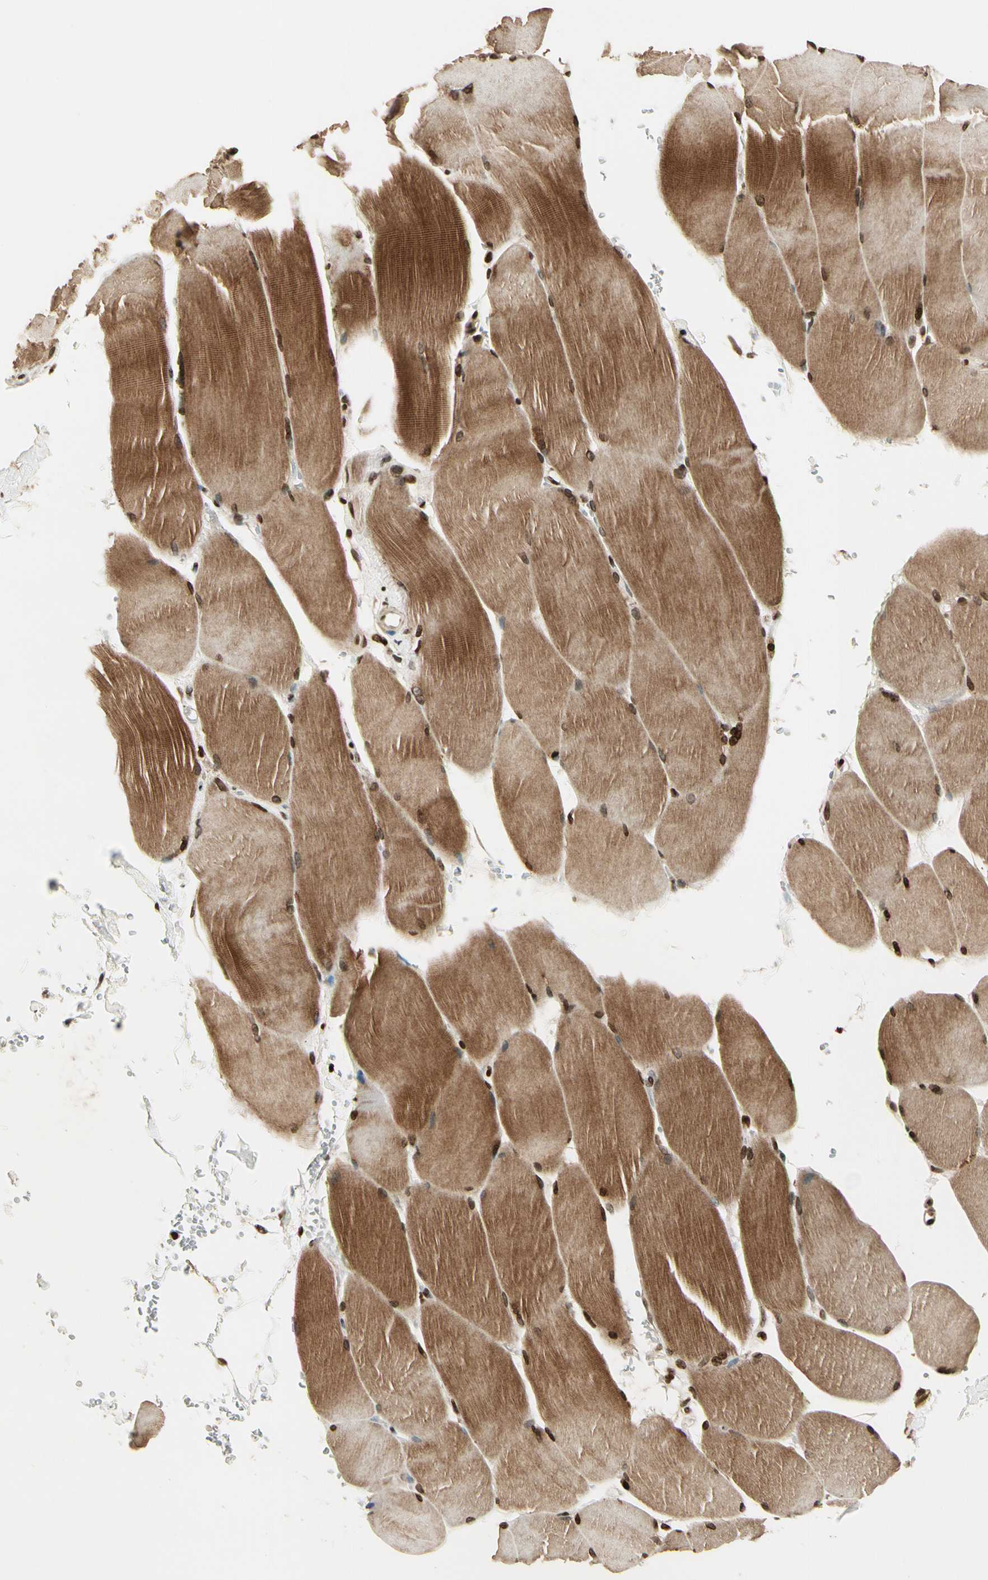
{"staining": {"intensity": "moderate", "quantity": ">75%", "location": "cytoplasmic/membranous,nuclear"}, "tissue": "skeletal muscle", "cell_type": "Myocytes", "image_type": "normal", "snomed": [{"axis": "morphology", "description": "Normal tissue, NOS"}, {"axis": "topography", "description": "Skin"}, {"axis": "topography", "description": "Skeletal muscle"}], "caption": "Immunohistochemistry (IHC) photomicrograph of unremarkable skeletal muscle: human skeletal muscle stained using IHC demonstrates medium levels of moderate protein expression localized specifically in the cytoplasmic/membranous,nuclear of myocytes, appearing as a cytoplasmic/membranous,nuclear brown color.", "gene": "TSHZ3", "patient": {"sex": "male", "age": 83}}